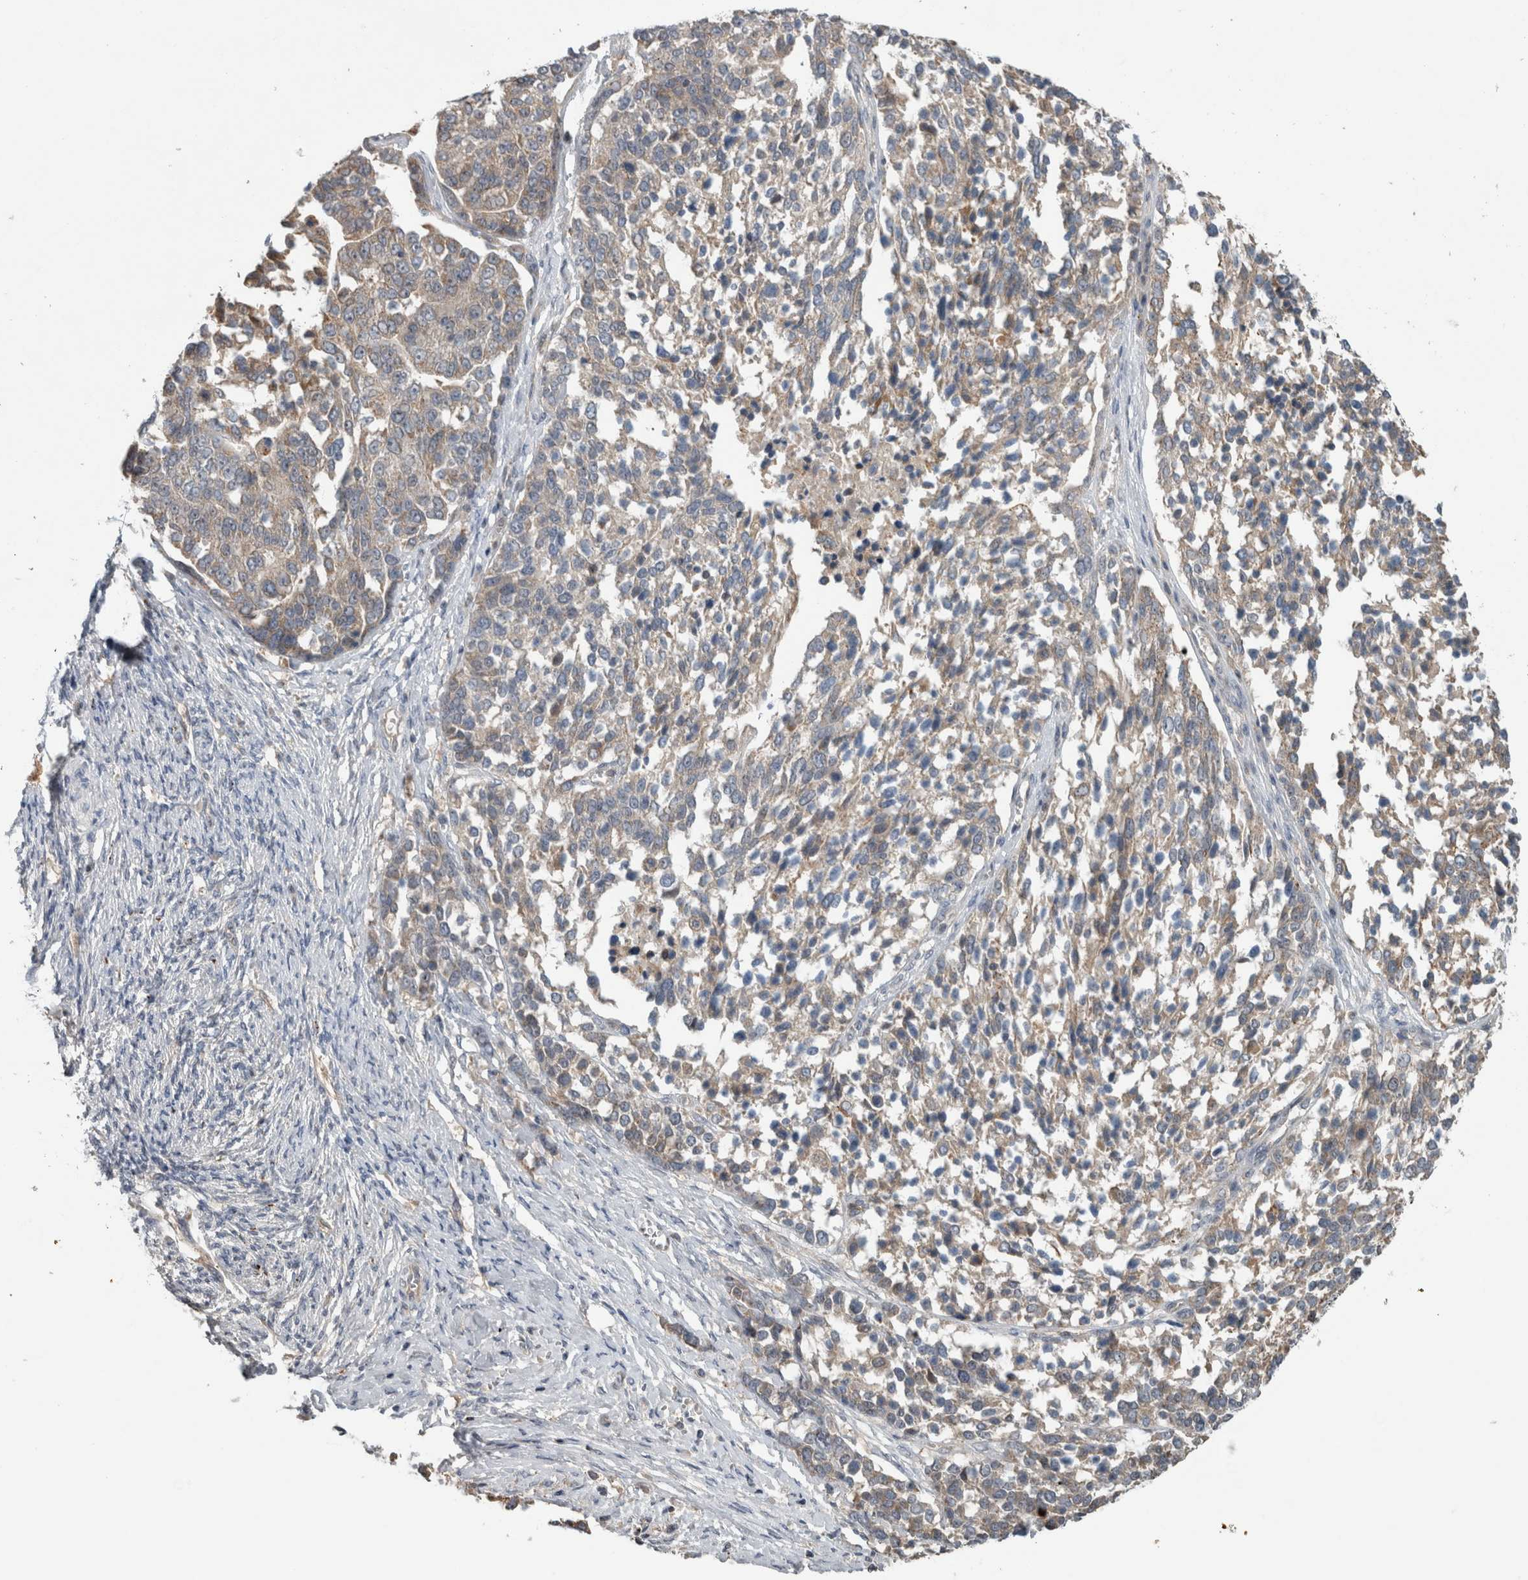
{"staining": {"intensity": "weak", "quantity": "<25%", "location": "cytoplasmic/membranous"}, "tissue": "ovarian cancer", "cell_type": "Tumor cells", "image_type": "cancer", "snomed": [{"axis": "morphology", "description": "Cystadenocarcinoma, serous, NOS"}, {"axis": "topography", "description": "Ovary"}], "caption": "A high-resolution histopathology image shows immunohistochemistry staining of ovarian serous cystadenocarcinoma, which demonstrates no significant expression in tumor cells.", "gene": "TARBP1", "patient": {"sex": "female", "age": 44}}